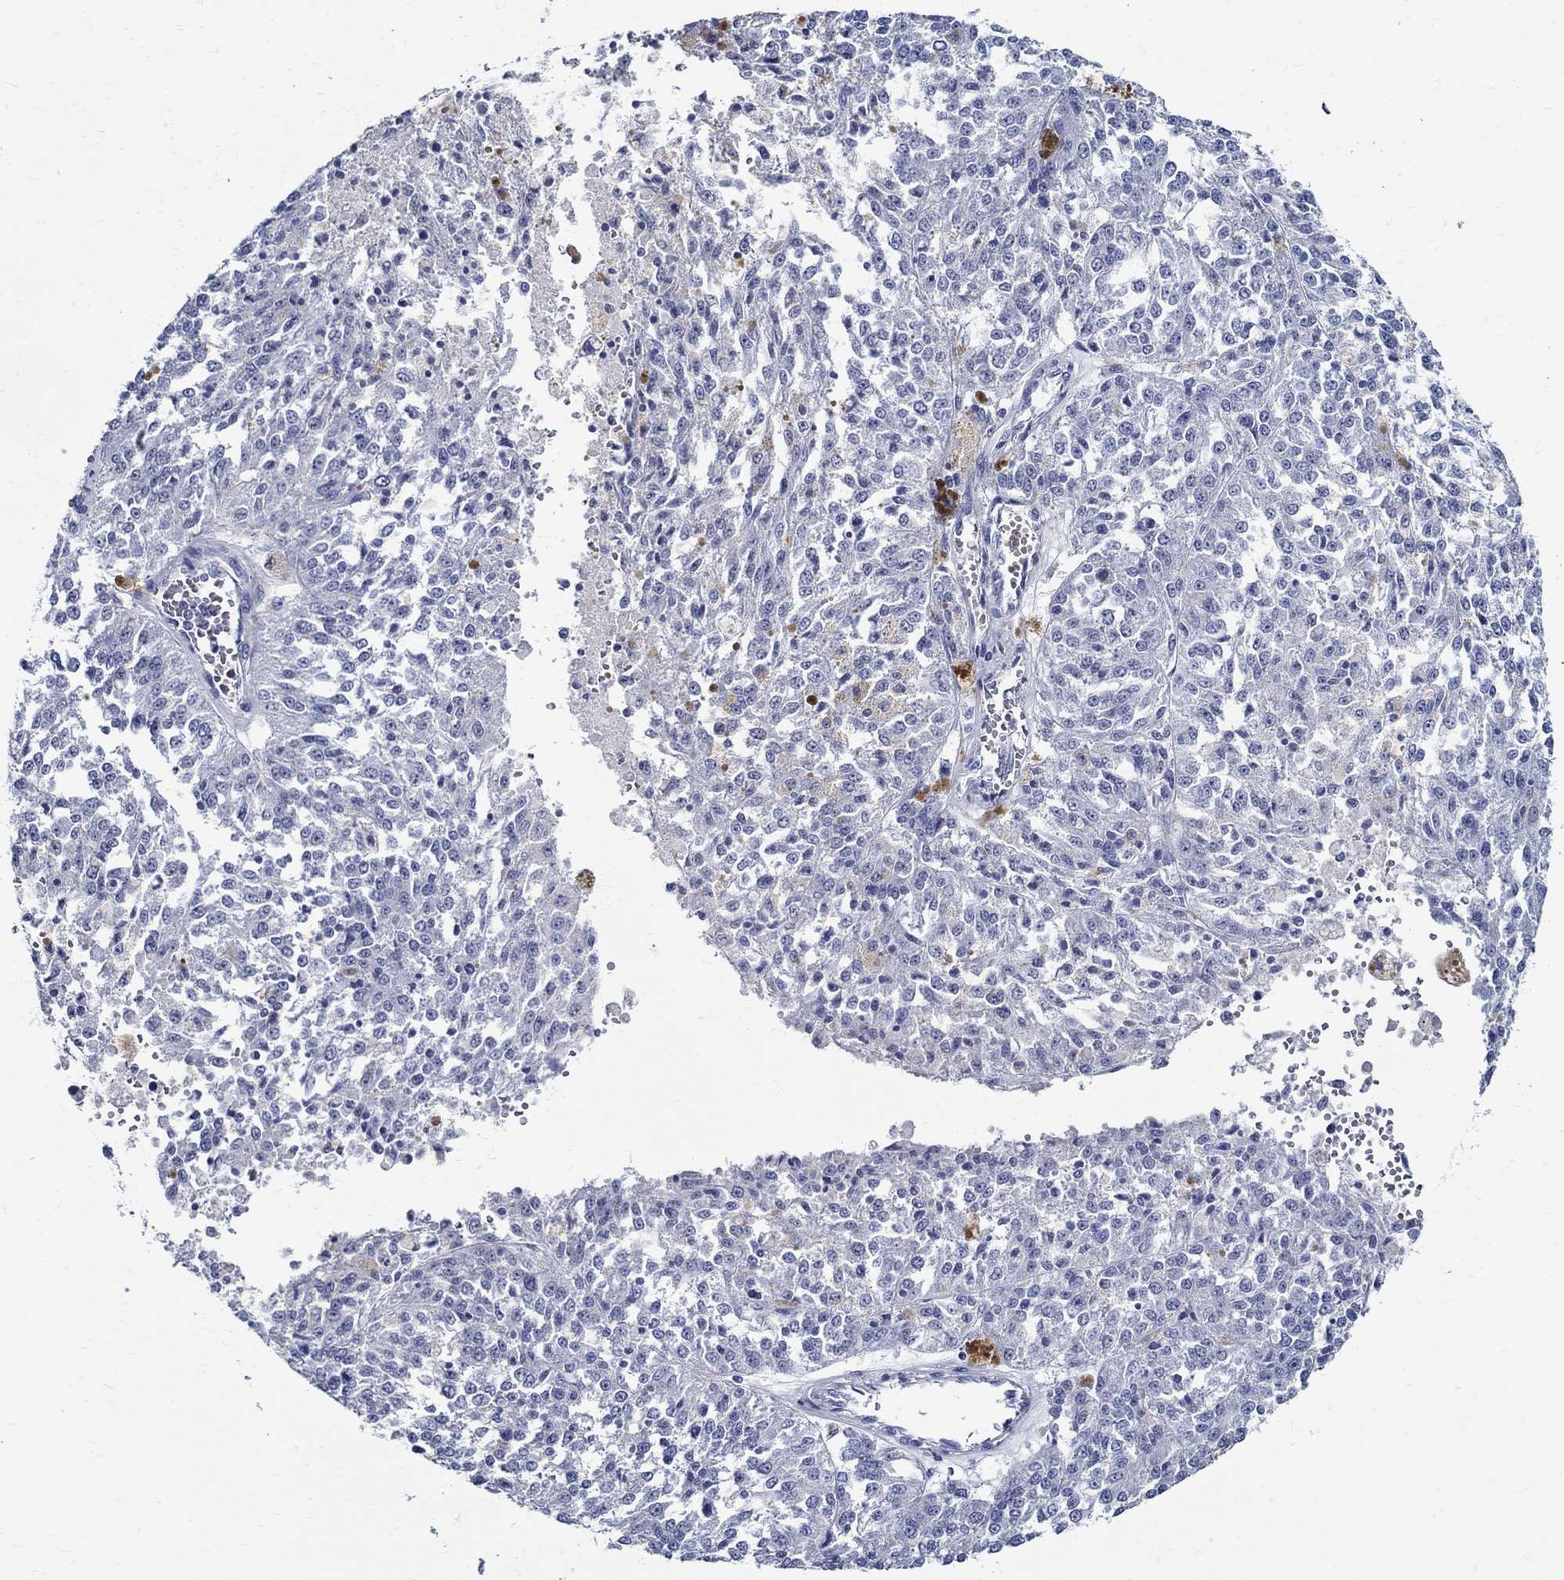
{"staining": {"intensity": "negative", "quantity": "none", "location": "none"}, "tissue": "melanoma", "cell_type": "Tumor cells", "image_type": "cancer", "snomed": [{"axis": "morphology", "description": "Malignant melanoma, Metastatic site"}, {"axis": "topography", "description": "Lymph node"}], "caption": "Protein analysis of melanoma reveals no significant staining in tumor cells.", "gene": "BSPRY", "patient": {"sex": "female", "age": 64}}